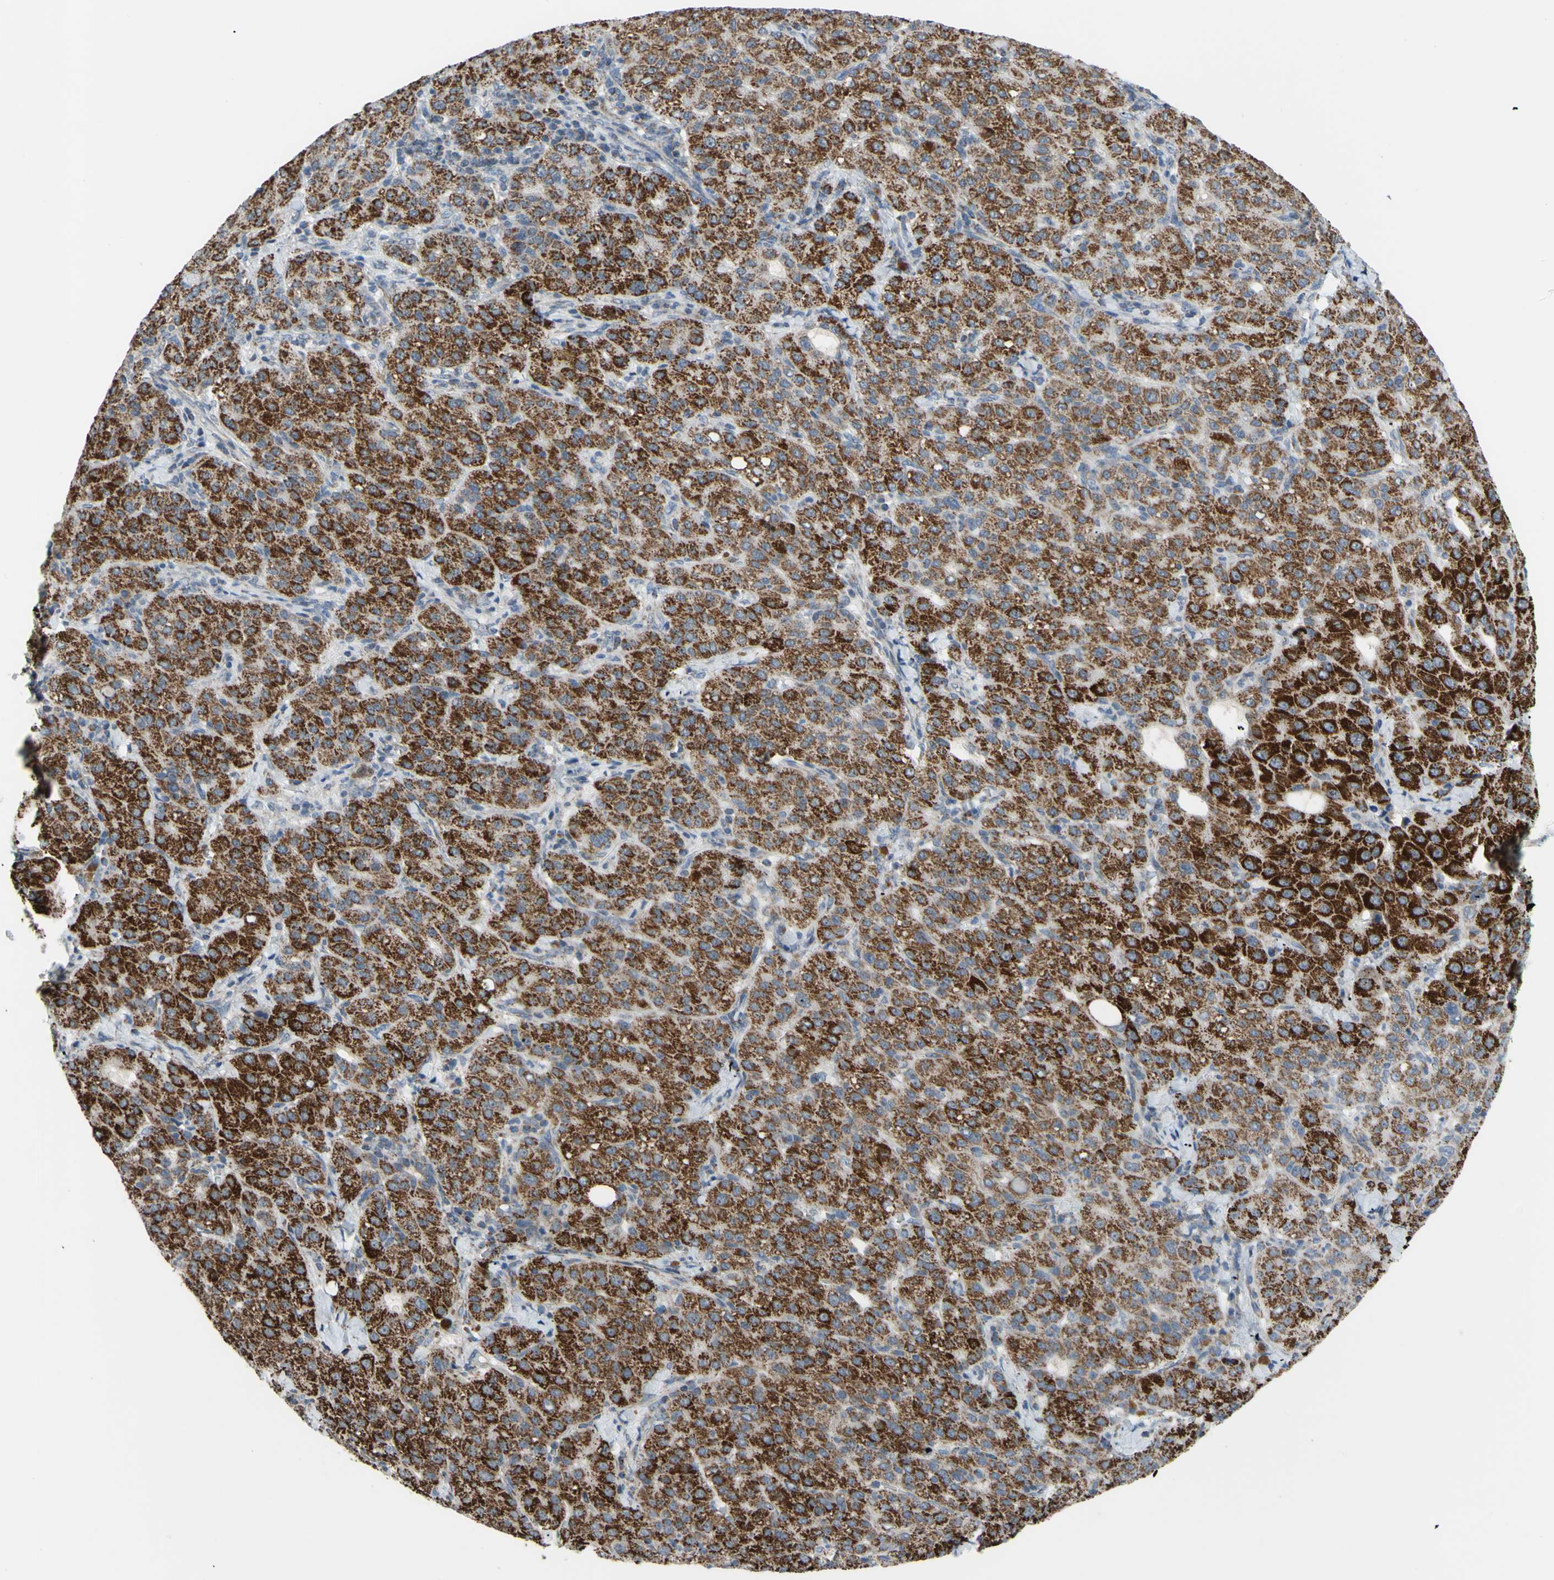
{"staining": {"intensity": "moderate", "quantity": ">75%", "location": "cytoplasmic/membranous"}, "tissue": "liver cancer", "cell_type": "Tumor cells", "image_type": "cancer", "snomed": [{"axis": "morphology", "description": "Carcinoma, Hepatocellular, NOS"}, {"axis": "topography", "description": "Liver"}], "caption": "Brown immunohistochemical staining in hepatocellular carcinoma (liver) shows moderate cytoplasmic/membranous expression in approximately >75% of tumor cells.", "gene": "GLT8D1", "patient": {"sex": "male", "age": 65}}